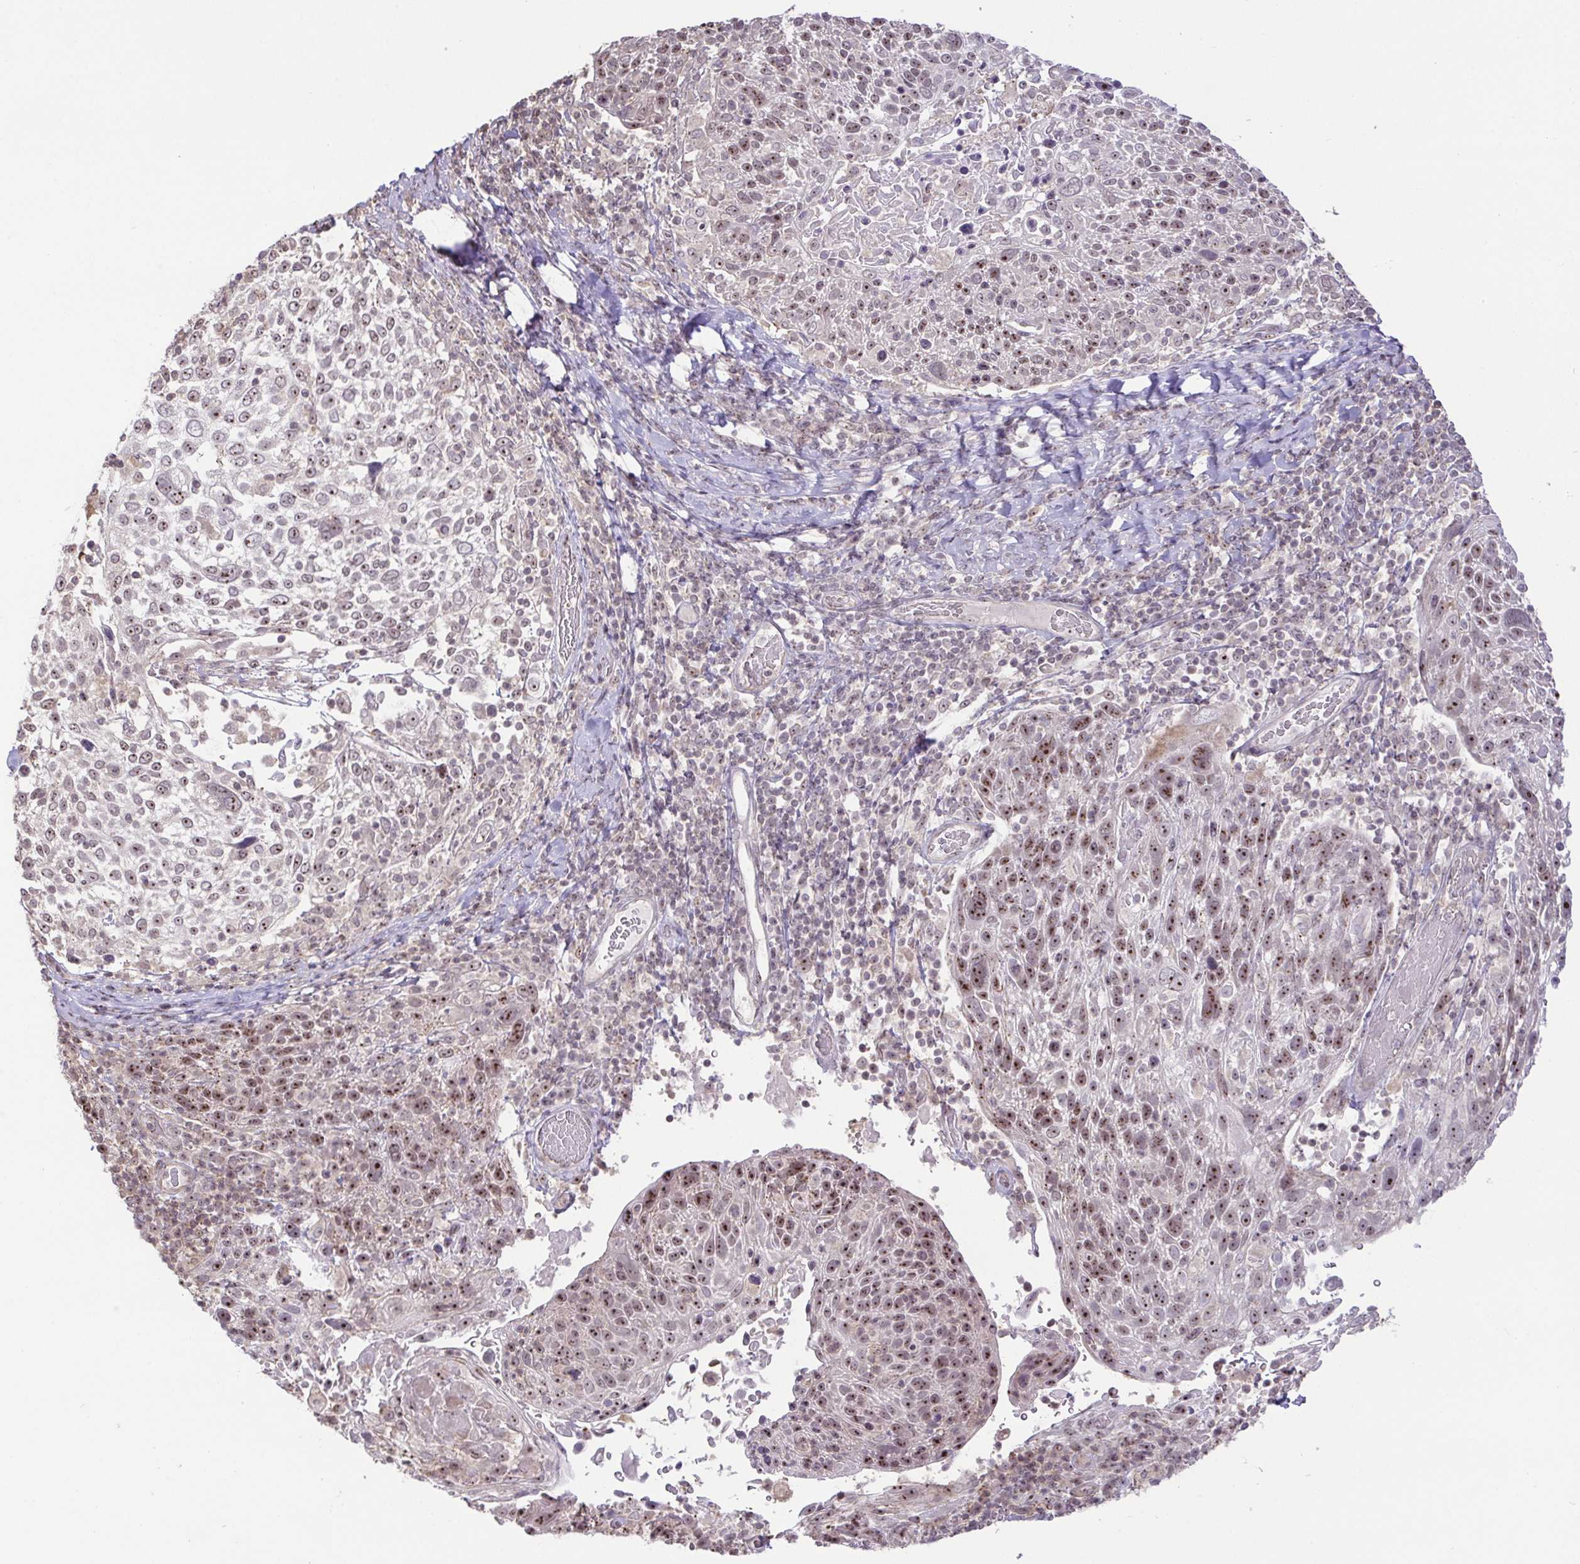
{"staining": {"intensity": "moderate", "quantity": "25%-75%", "location": "nuclear"}, "tissue": "cervical cancer", "cell_type": "Tumor cells", "image_type": "cancer", "snomed": [{"axis": "morphology", "description": "Squamous cell carcinoma, NOS"}, {"axis": "topography", "description": "Cervix"}], "caption": "Immunohistochemical staining of cervical cancer (squamous cell carcinoma) shows medium levels of moderate nuclear protein expression in about 25%-75% of tumor cells.", "gene": "RSL24D1", "patient": {"sex": "female", "age": 61}}